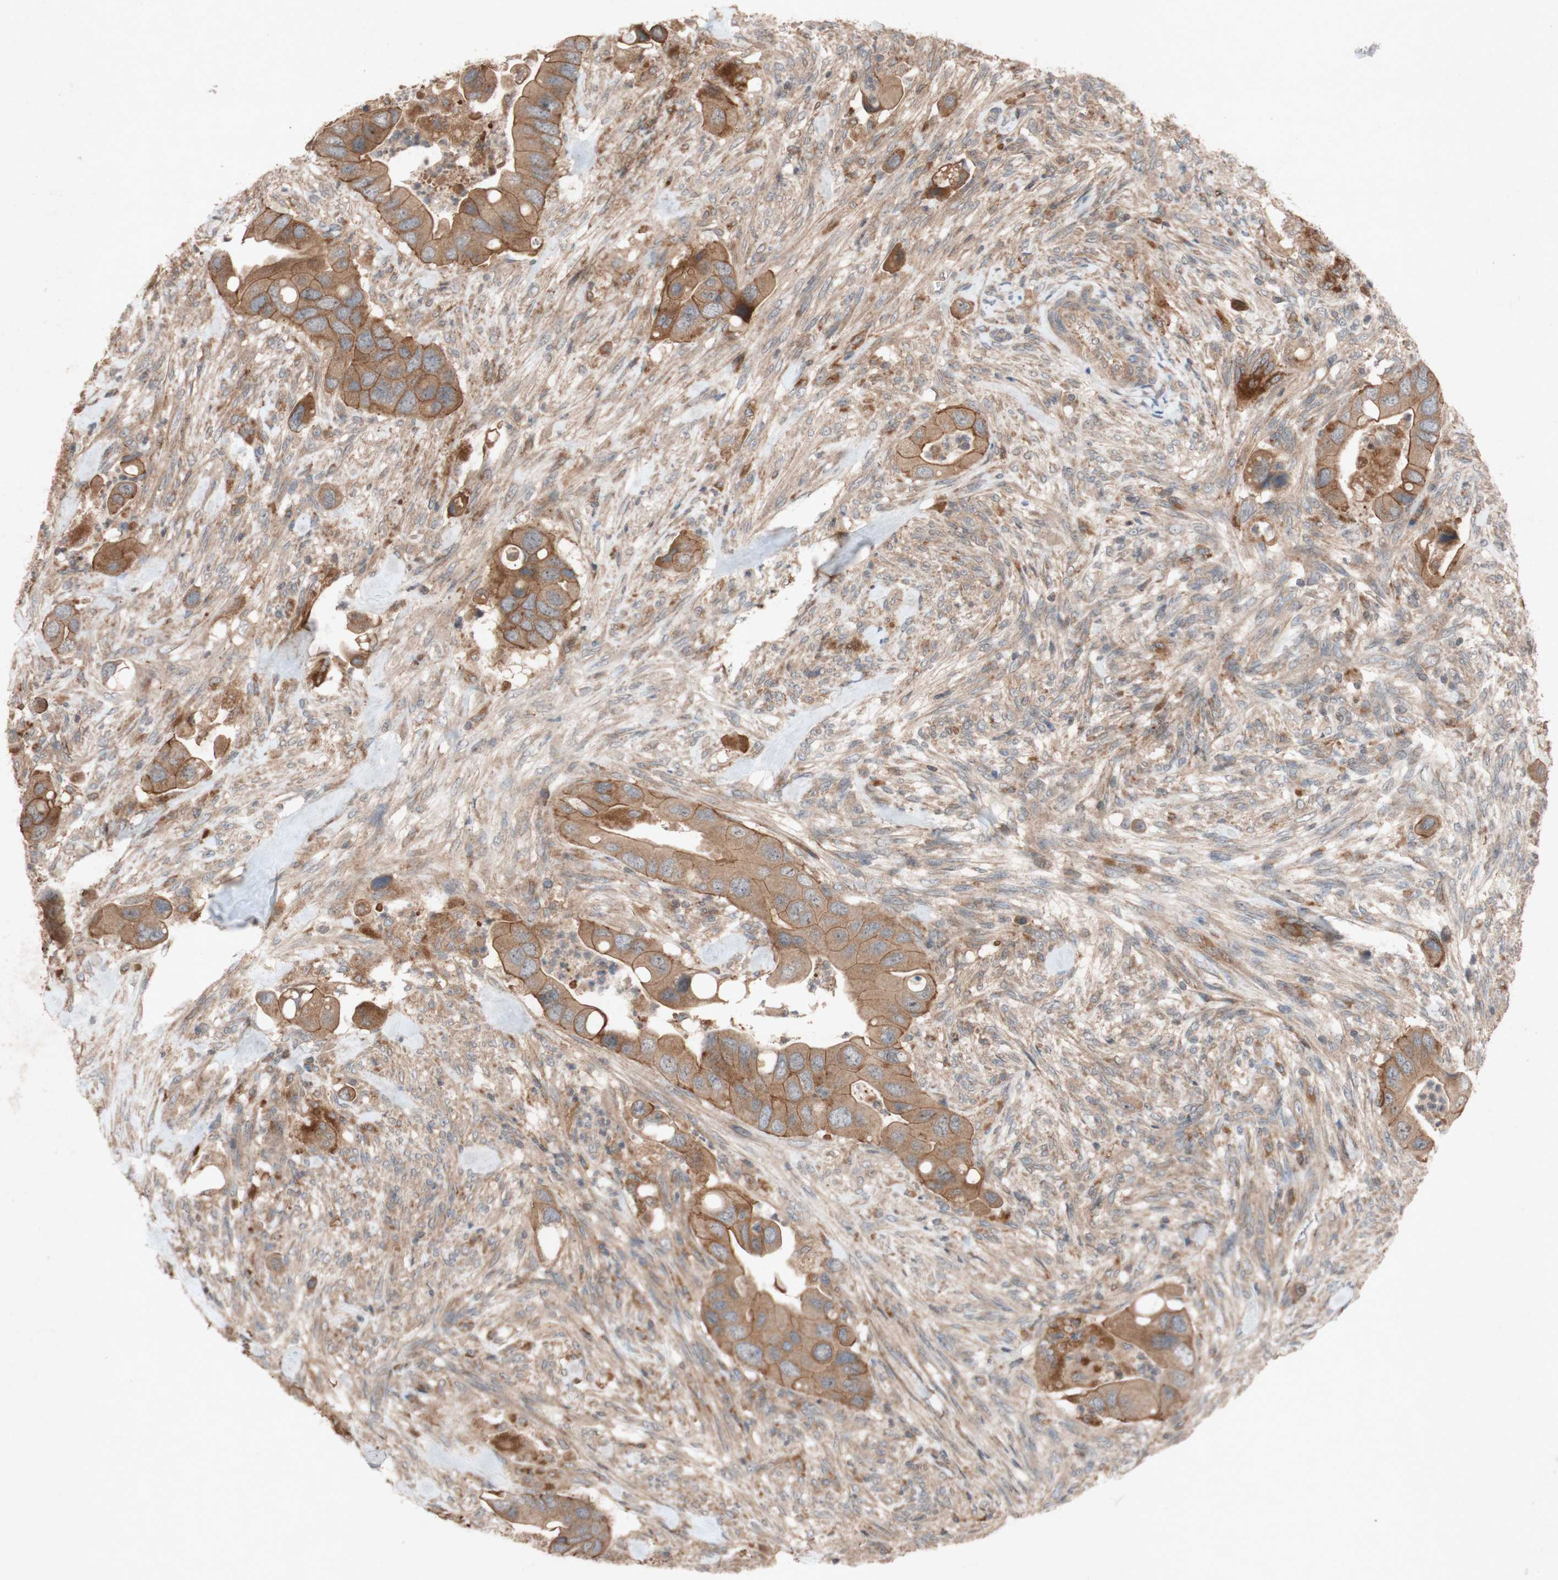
{"staining": {"intensity": "moderate", "quantity": ">75%", "location": "cytoplasmic/membranous"}, "tissue": "colorectal cancer", "cell_type": "Tumor cells", "image_type": "cancer", "snomed": [{"axis": "morphology", "description": "Adenocarcinoma, NOS"}, {"axis": "topography", "description": "Rectum"}], "caption": "Colorectal cancer (adenocarcinoma) was stained to show a protein in brown. There is medium levels of moderate cytoplasmic/membranous positivity in approximately >75% of tumor cells.", "gene": "ATP6V1F", "patient": {"sex": "female", "age": 57}}